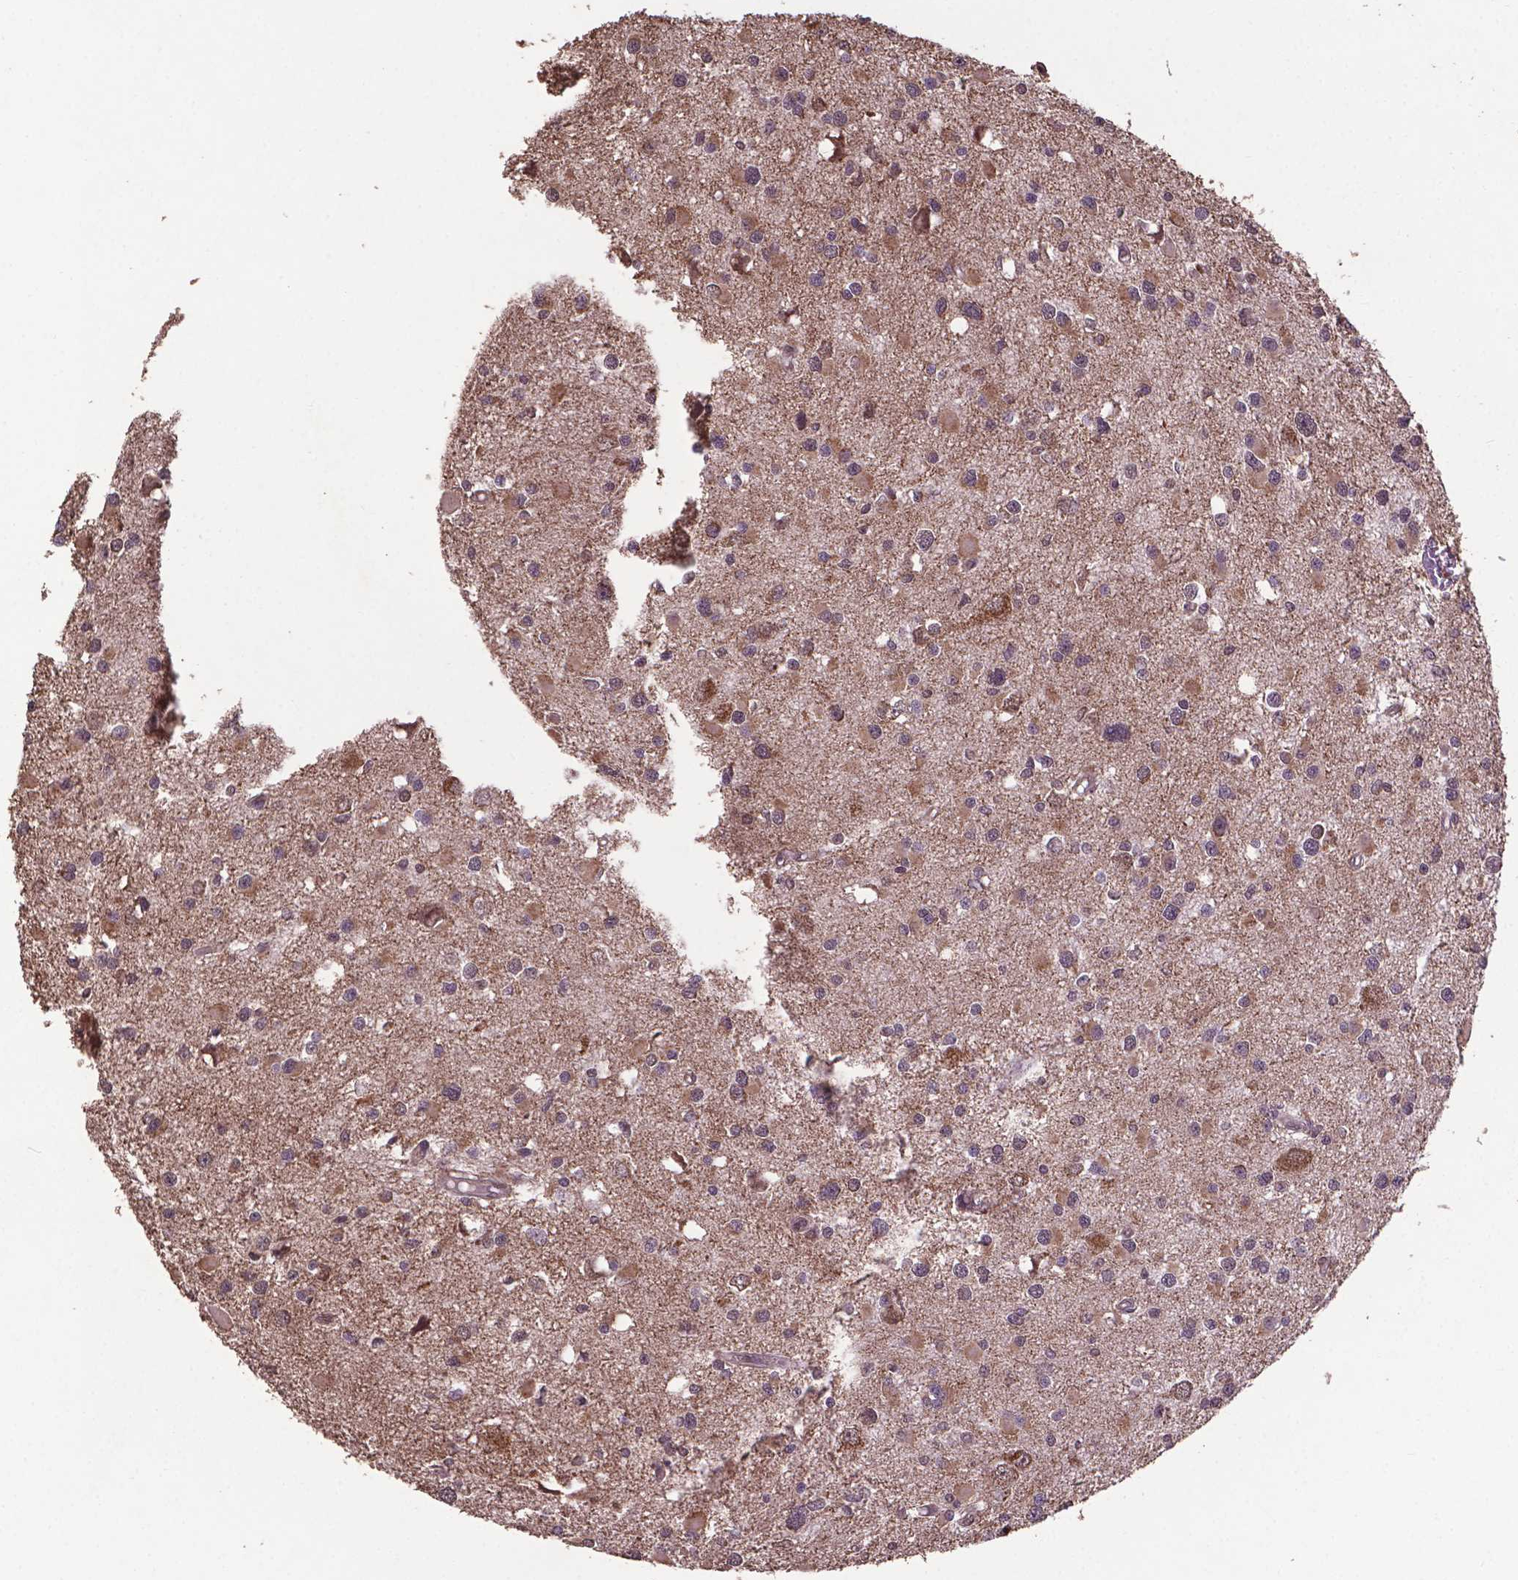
{"staining": {"intensity": "moderate", "quantity": "25%-75%", "location": "cytoplasmic/membranous"}, "tissue": "glioma", "cell_type": "Tumor cells", "image_type": "cancer", "snomed": [{"axis": "morphology", "description": "Glioma, malignant, High grade"}, {"axis": "topography", "description": "Brain"}], "caption": "A photomicrograph of human malignant glioma (high-grade) stained for a protein exhibits moderate cytoplasmic/membranous brown staining in tumor cells. (brown staining indicates protein expression, while blue staining denotes nuclei).", "gene": "DCAF1", "patient": {"sex": "male", "age": 54}}